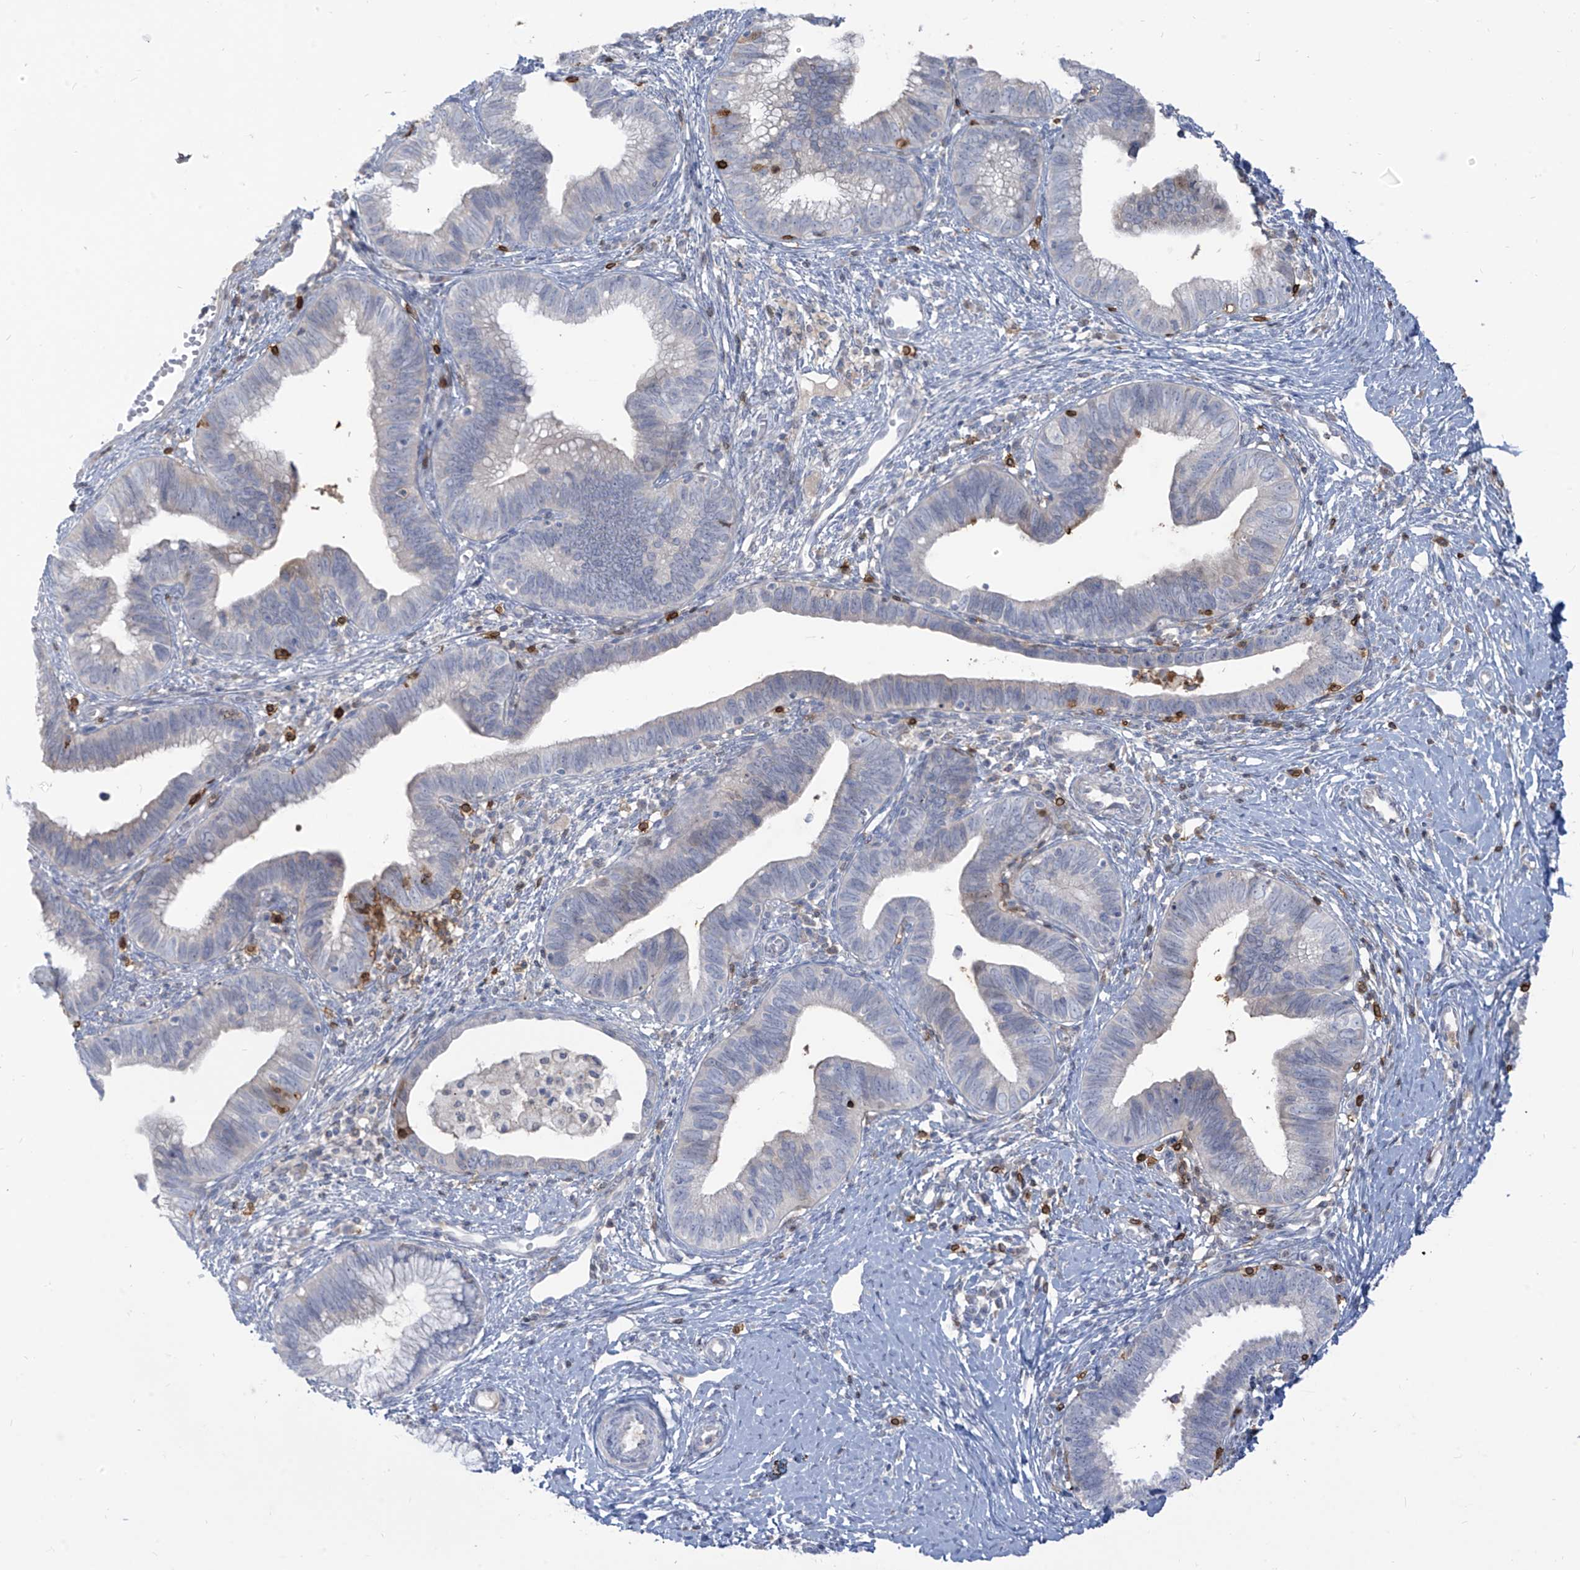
{"staining": {"intensity": "negative", "quantity": "none", "location": "none"}, "tissue": "cervical cancer", "cell_type": "Tumor cells", "image_type": "cancer", "snomed": [{"axis": "morphology", "description": "Adenocarcinoma, NOS"}, {"axis": "topography", "description": "Cervix"}], "caption": "Micrograph shows no significant protein staining in tumor cells of adenocarcinoma (cervical). (DAB immunohistochemistry (IHC) with hematoxylin counter stain).", "gene": "NOTO", "patient": {"sex": "female", "age": 36}}